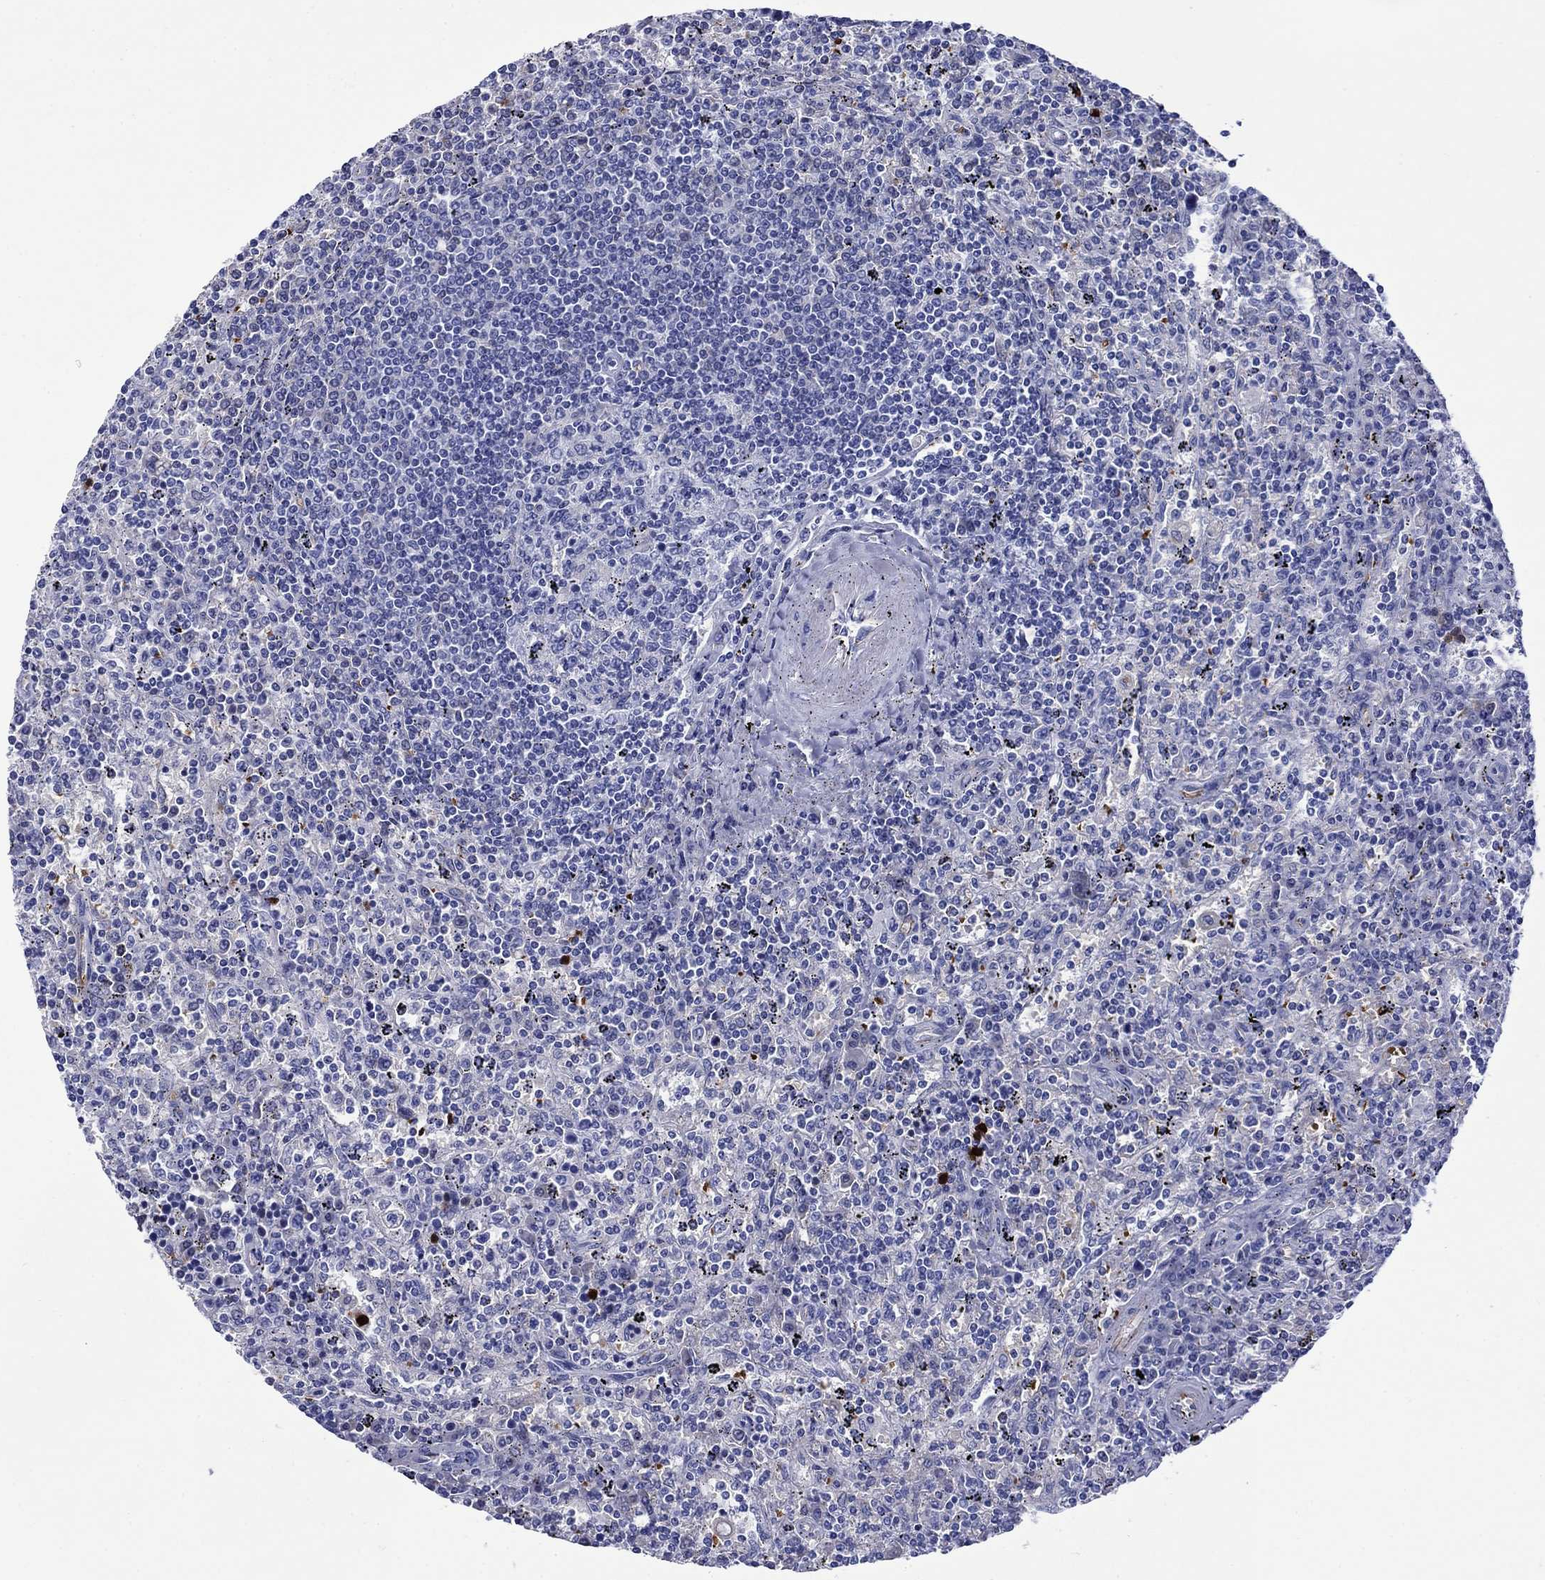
{"staining": {"intensity": "negative", "quantity": "none", "location": "none"}, "tissue": "lymphoma", "cell_type": "Tumor cells", "image_type": "cancer", "snomed": [{"axis": "morphology", "description": "Malignant lymphoma, non-Hodgkin's type, Low grade"}, {"axis": "topography", "description": "Spleen"}], "caption": "Immunohistochemistry image of neoplastic tissue: lymphoma stained with DAB demonstrates no significant protein staining in tumor cells.", "gene": "ROM1", "patient": {"sex": "male", "age": 62}}